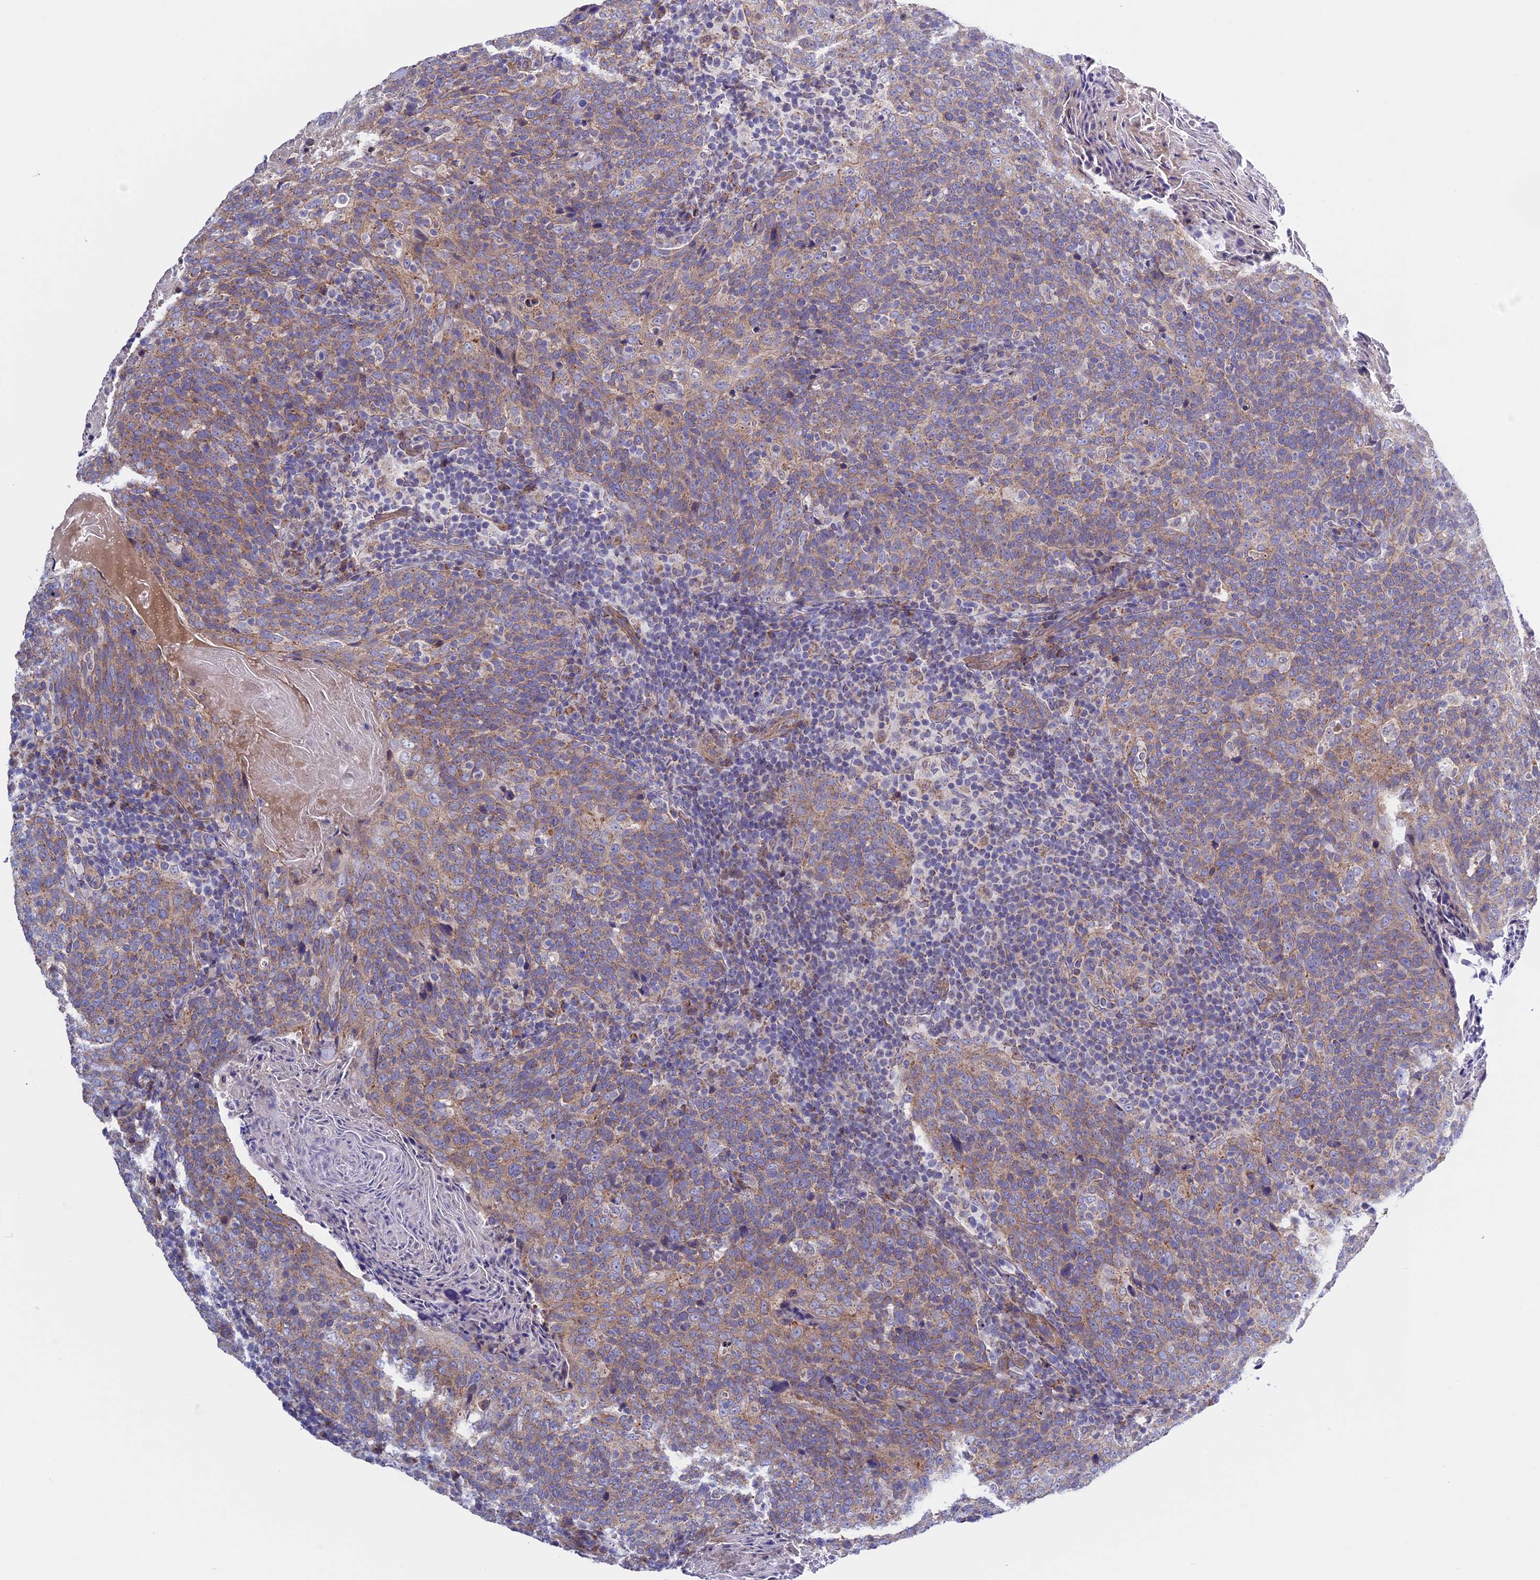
{"staining": {"intensity": "moderate", "quantity": ">75%", "location": "cytoplasmic/membranous"}, "tissue": "head and neck cancer", "cell_type": "Tumor cells", "image_type": "cancer", "snomed": [{"axis": "morphology", "description": "Squamous cell carcinoma, NOS"}, {"axis": "morphology", "description": "Squamous cell carcinoma, metastatic, NOS"}, {"axis": "topography", "description": "Lymph node"}, {"axis": "topography", "description": "Head-Neck"}], "caption": "Immunohistochemistry (IHC) staining of head and neck squamous cell carcinoma, which displays medium levels of moderate cytoplasmic/membranous positivity in about >75% of tumor cells indicating moderate cytoplasmic/membranous protein staining. The staining was performed using DAB (brown) for protein detection and nuclei were counterstained in hematoxylin (blue).", "gene": "ETFDH", "patient": {"sex": "male", "age": 62}}